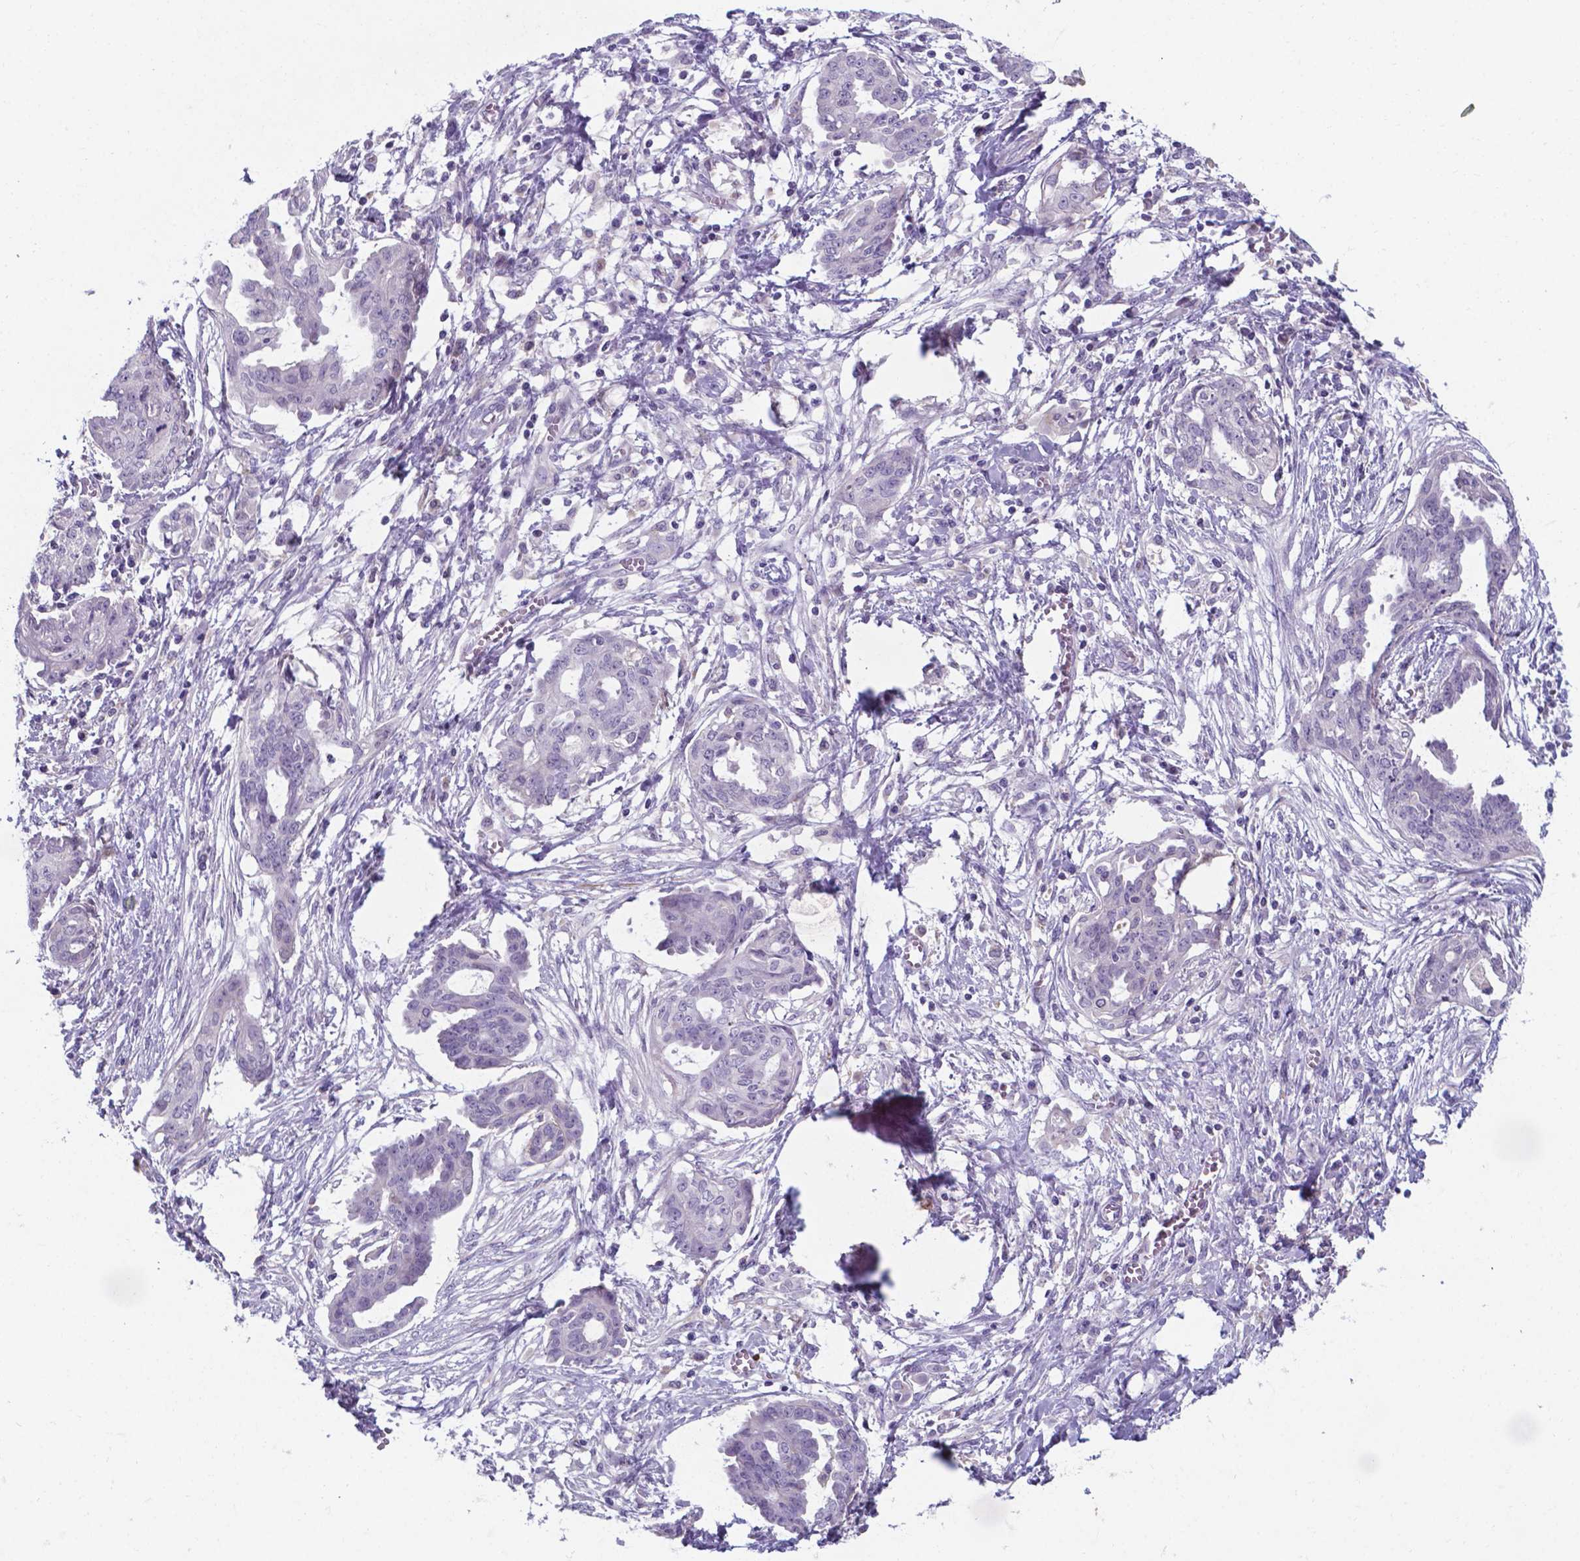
{"staining": {"intensity": "negative", "quantity": "none", "location": "none"}, "tissue": "ovarian cancer", "cell_type": "Tumor cells", "image_type": "cancer", "snomed": [{"axis": "morphology", "description": "Cystadenocarcinoma, serous, NOS"}, {"axis": "topography", "description": "Ovary"}], "caption": "Serous cystadenocarcinoma (ovarian) stained for a protein using immunohistochemistry demonstrates no staining tumor cells.", "gene": "AP5B1", "patient": {"sex": "female", "age": 71}}